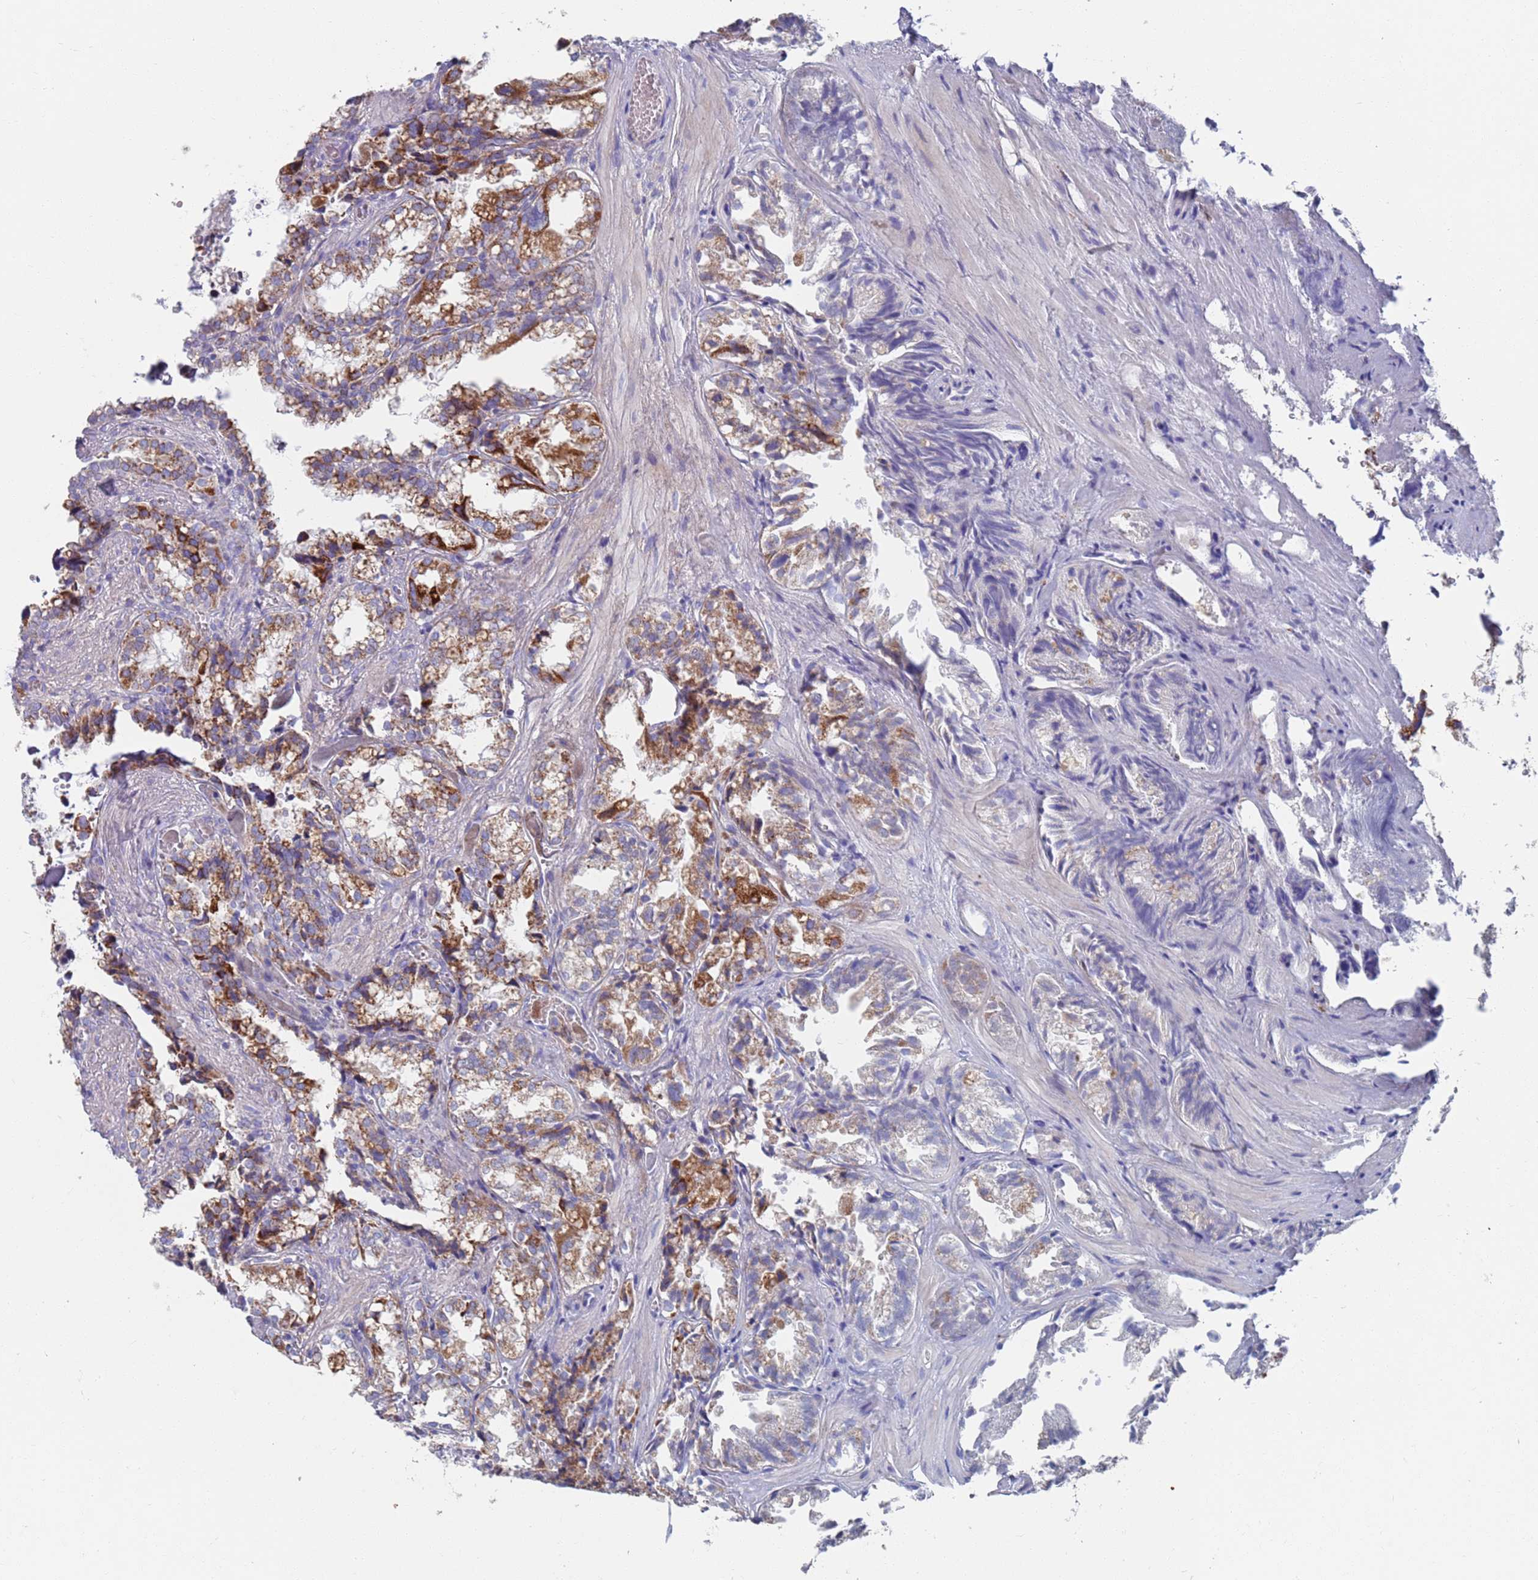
{"staining": {"intensity": "strong", "quantity": "25%-75%", "location": "cytoplasmic/membranous"}, "tissue": "seminal vesicle", "cell_type": "Glandular cells", "image_type": "normal", "snomed": [{"axis": "morphology", "description": "Normal tissue, NOS"}, {"axis": "topography", "description": "Prostate"}, {"axis": "topography", "description": "Seminal veicle"}], "caption": "Immunohistochemical staining of benign human seminal vesicle reveals high levels of strong cytoplasmic/membranous expression in approximately 25%-75% of glandular cells.", "gene": "MRPL22", "patient": {"sex": "male", "age": 51}}